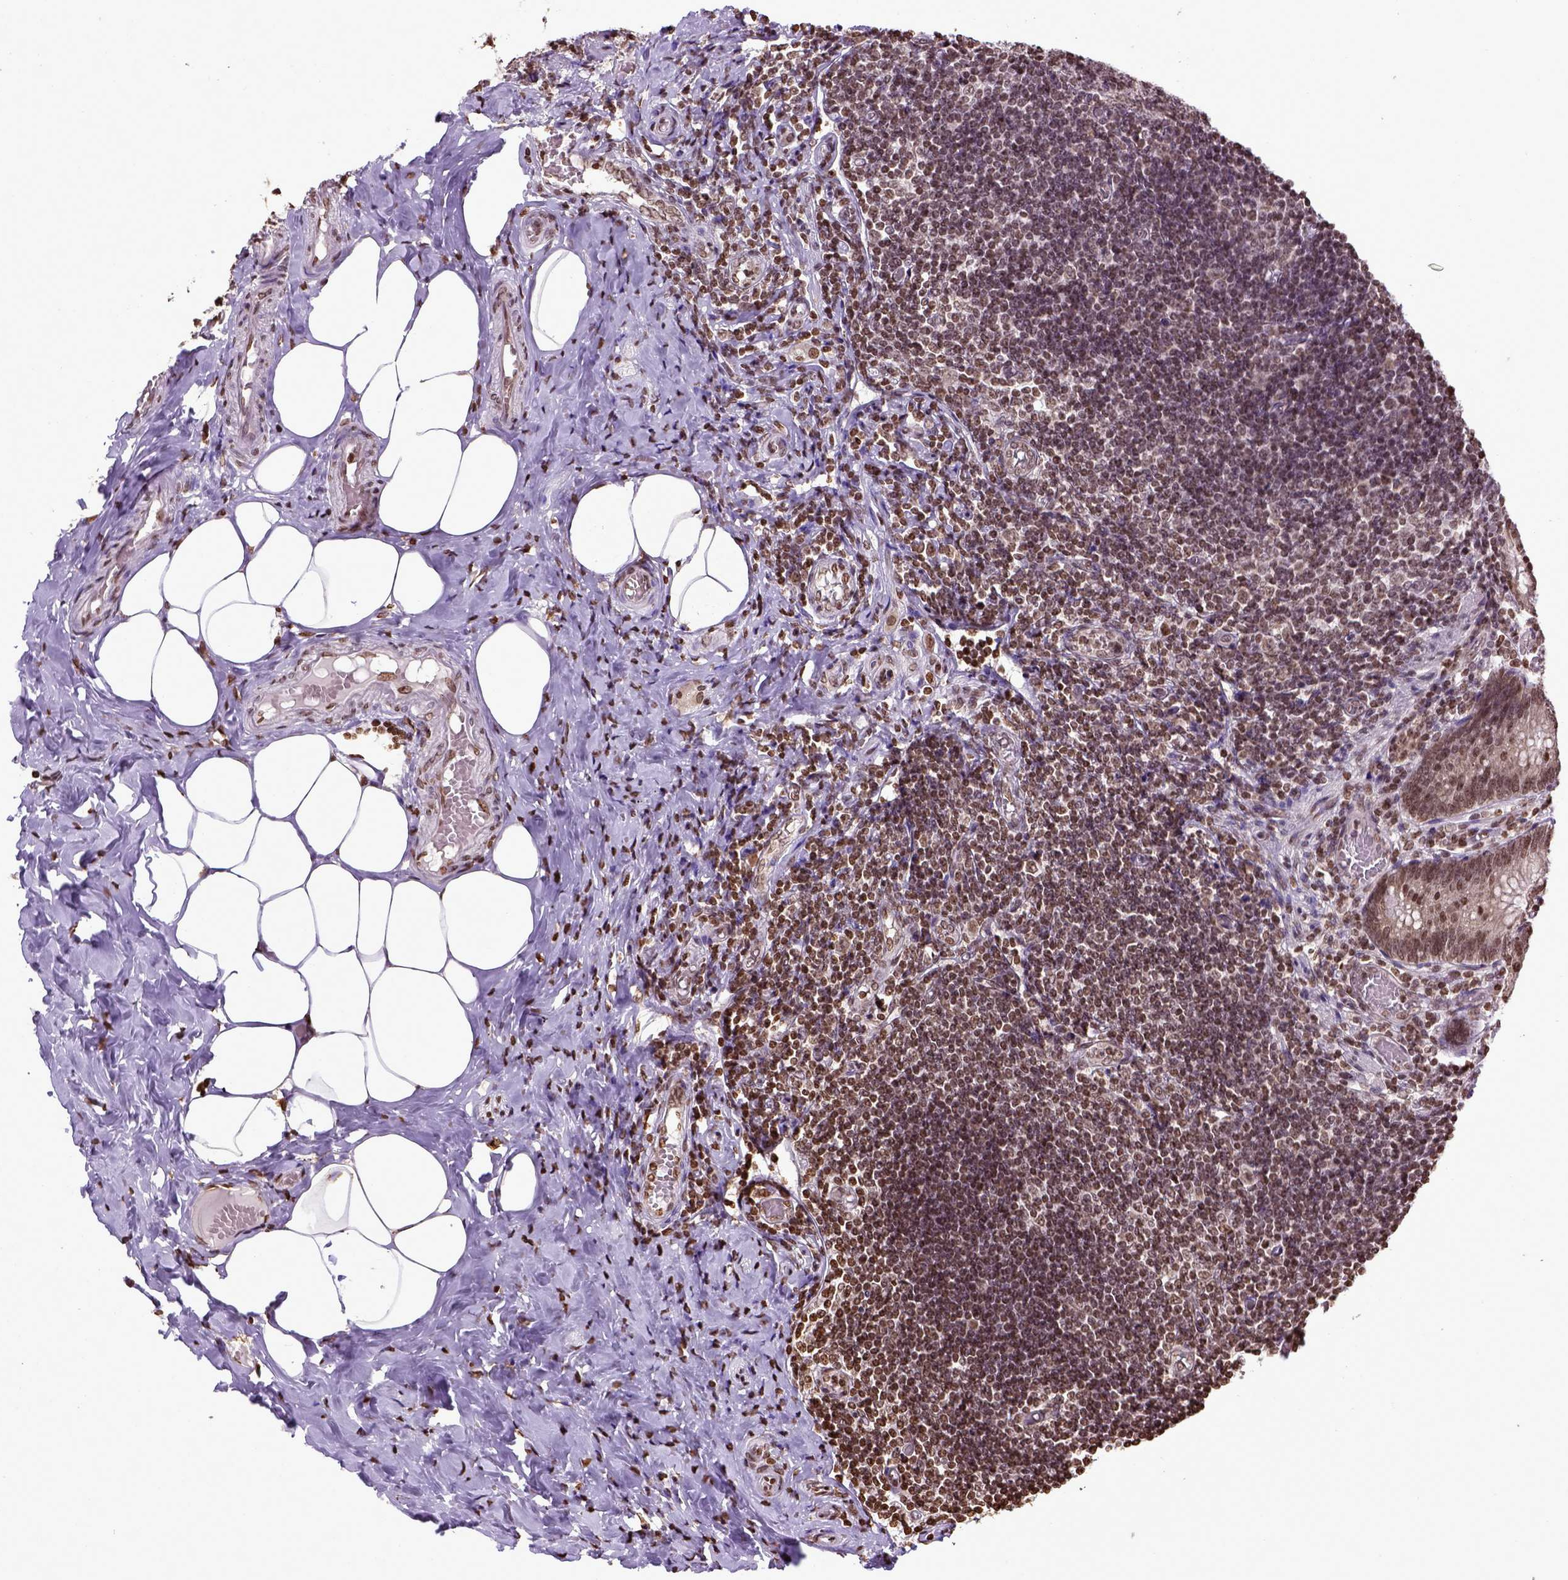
{"staining": {"intensity": "moderate", "quantity": ">75%", "location": "nuclear"}, "tissue": "appendix", "cell_type": "Glandular cells", "image_type": "normal", "snomed": [{"axis": "morphology", "description": "Normal tissue, NOS"}, {"axis": "topography", "description": "Appendix"}], "caption": "Normal appendix shows moderate nuclear positivity in about >75% of glandular cells, visualized by immunohistochemistry. The staining is performed using DAB brown chromogen to label protein expression. The nuclei are counter-stained blue using hematoxylin.", "gene": "ZNF75D", "patient": {"sex": "female", "age": 32}}